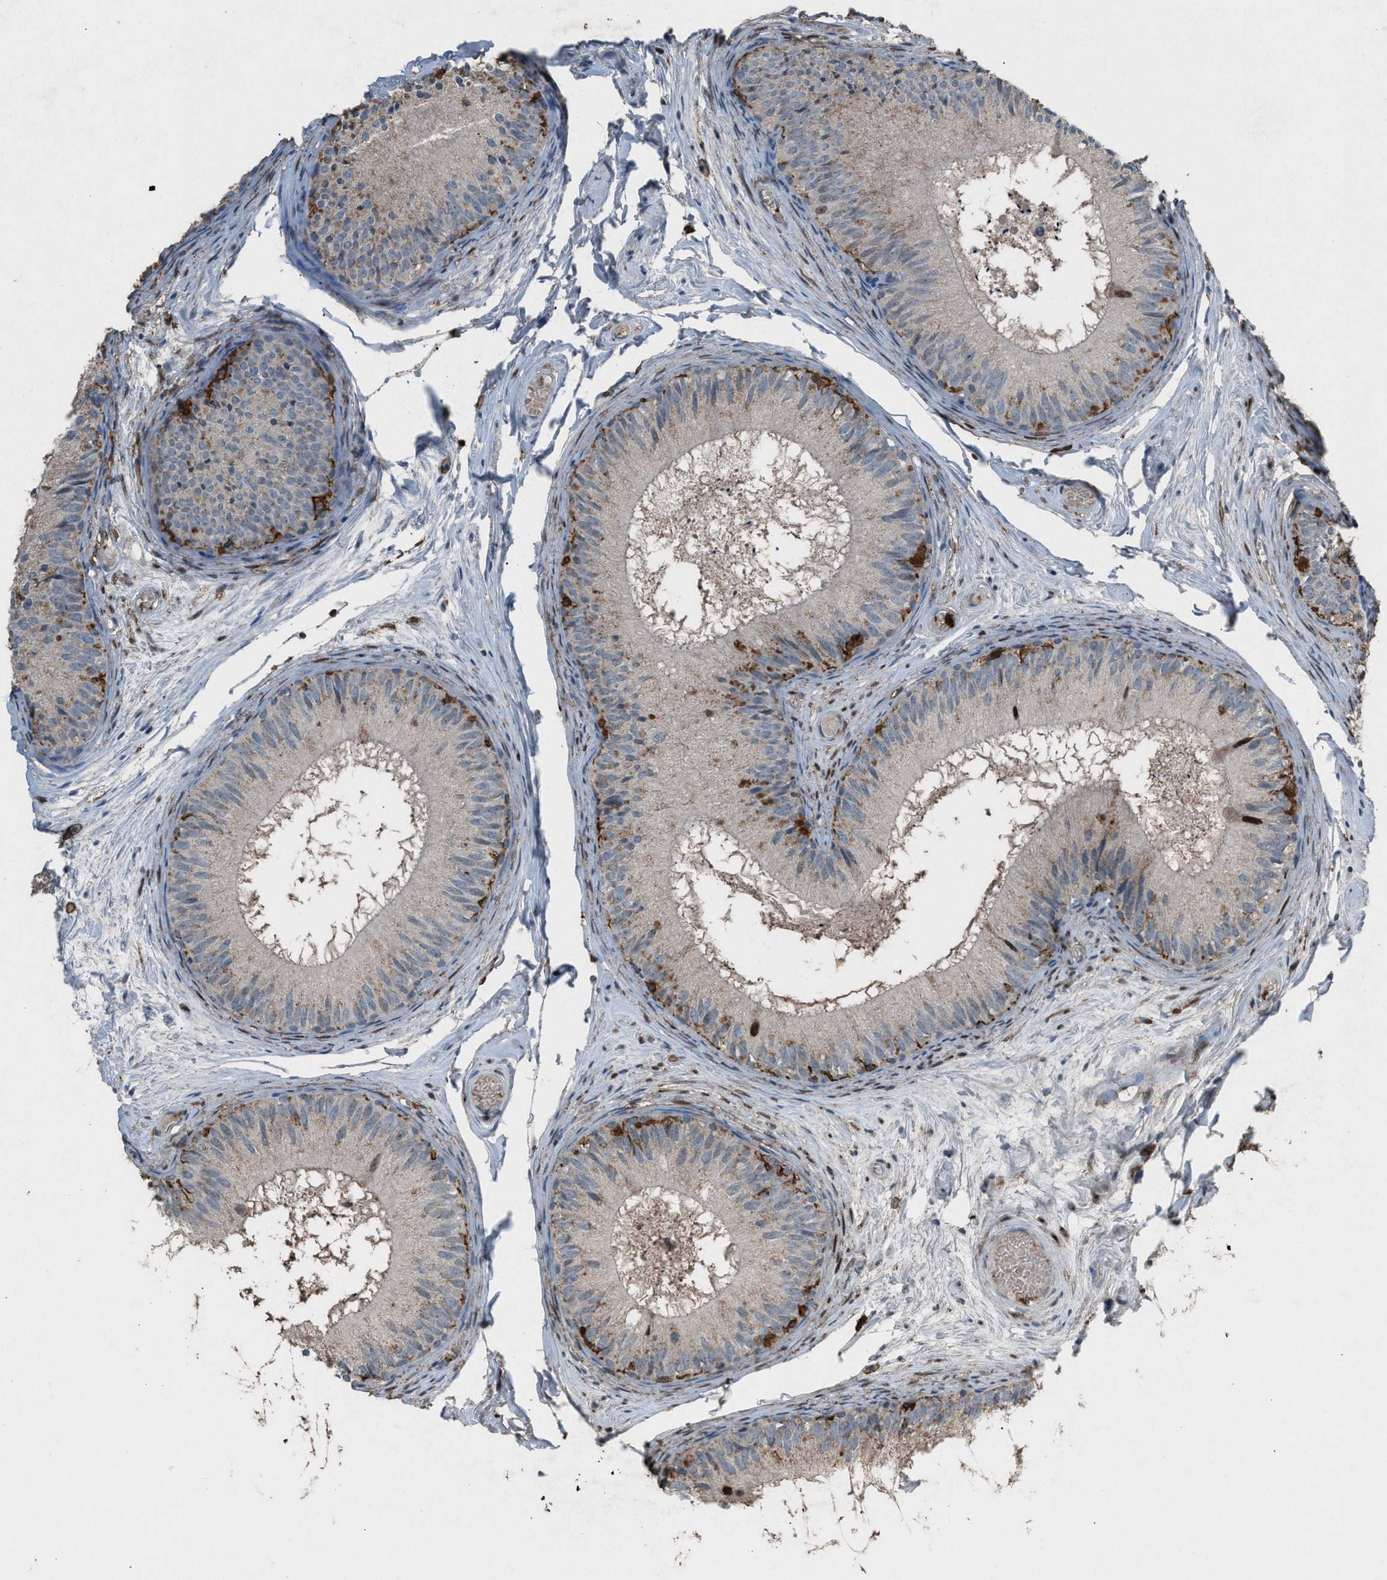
{"staining": {"intensity": "moderate", "quantity": "<25%", "location": "cytoplasmic/membranous,nuclear"}, "tissue": "epididymis", "cell_type": "Glandular cells", "image_type": "normal", "snomed": [{"axis": "morphology", "description": "Normal tissue, NOS"}, {"axis": "topography", "description": "Epididymis"}], "caption": "Epididymis stained with a brown dye shows moderate cytoplasmic/membranous,nuclear positive staining in approximately <25% of glandular cells.", "gene": "FCER1G", "patient": {"sex": "male", "age": 46}}